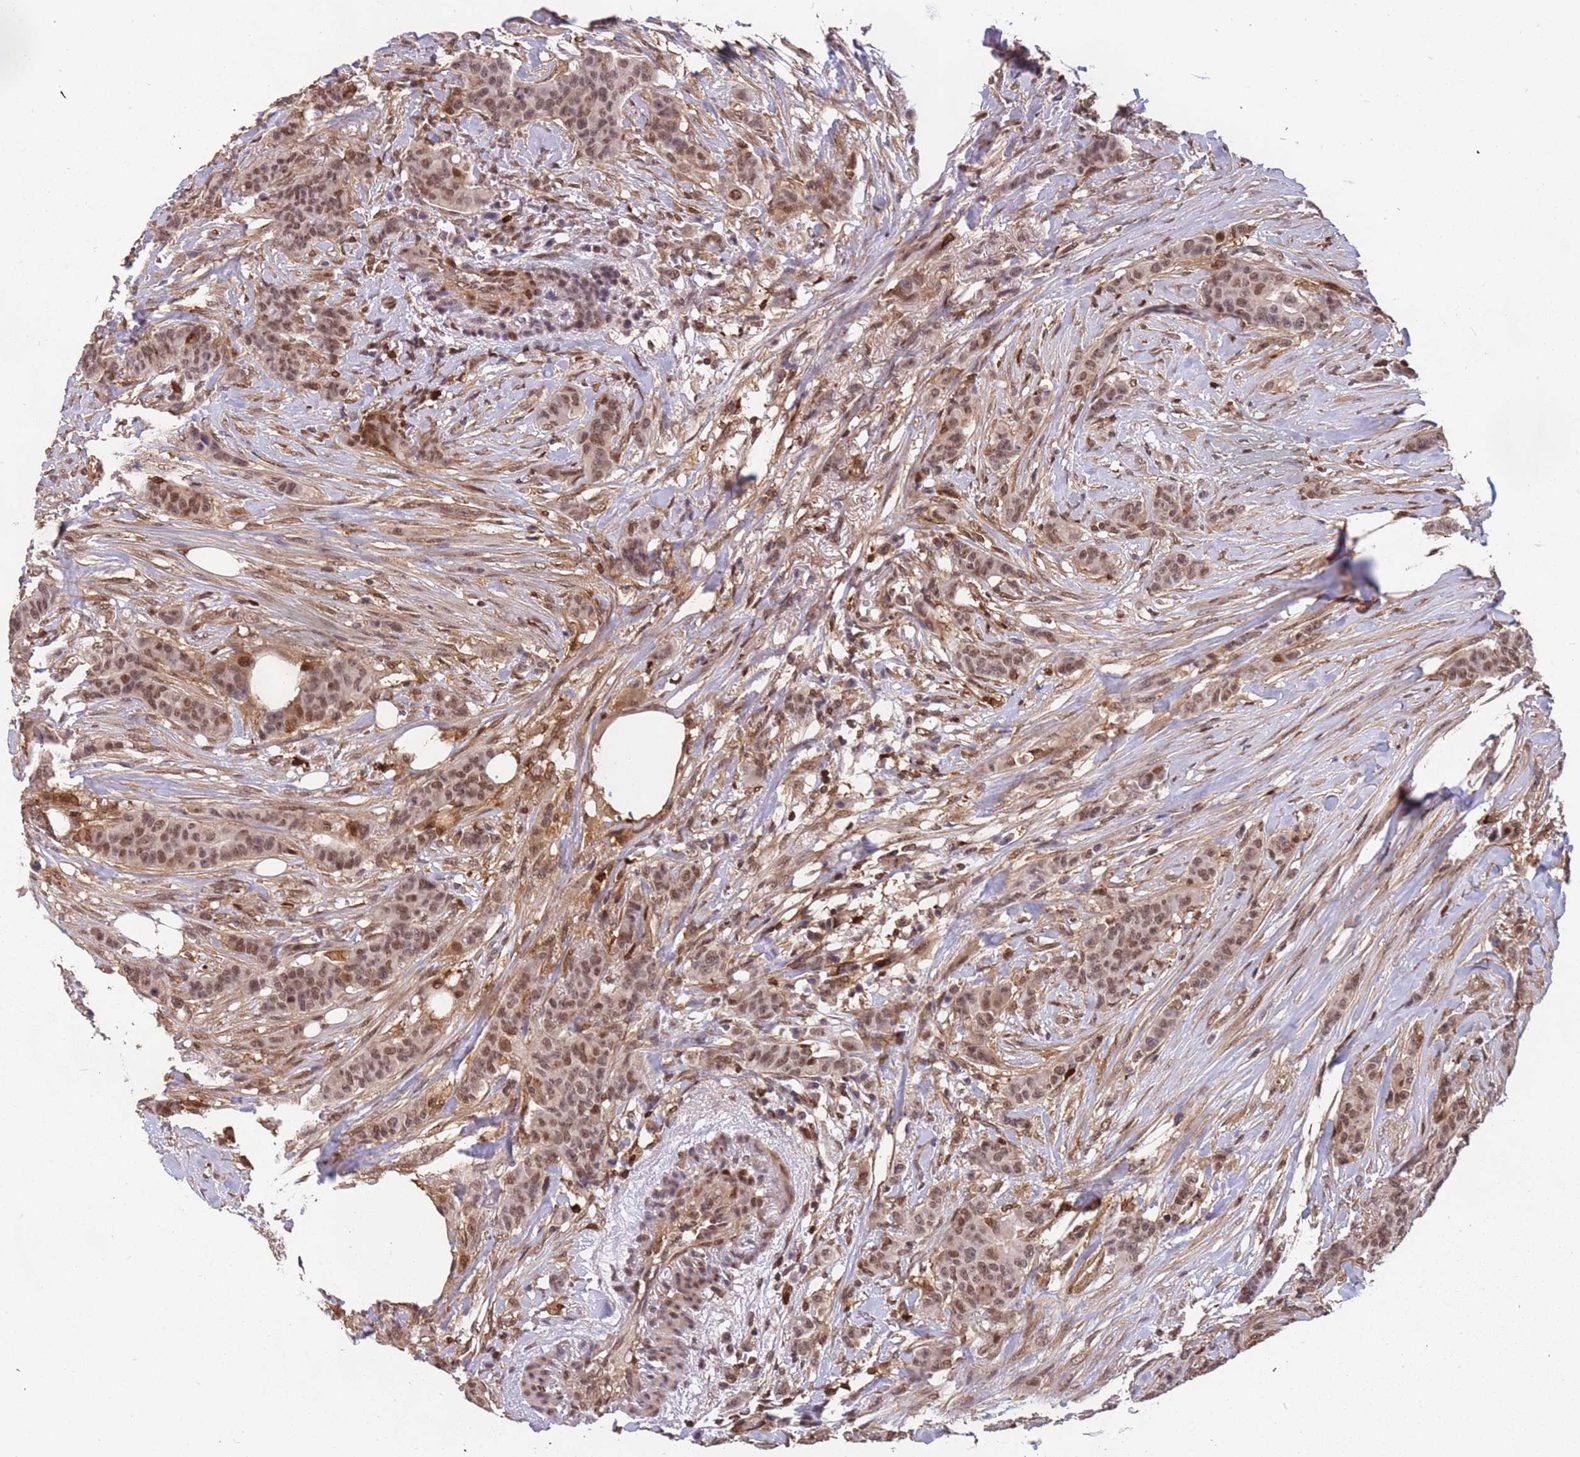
{"staining": {"intensity": "moderate", "quantity": ">75%", "location": "nuclear"}, "tissue": "breast cancer", "cell_type": "Tumor cells", "image_type": "cancer", "snomed": [{"axis": "morphology", "description": "Duct carcinoma"}, {"axis": "topography", "description": "Breast"}], "caption": "High-magnification brightfield microscopy of breast intraductal carcinoma stained with DAB (brown) and counterstained with hematoxylin (blue). tumor cells exhibit moderate nuclear staining is identified in about>75% of cells.", "gene": "GBP2", "patient": {"sex": "female", "age": 40}}